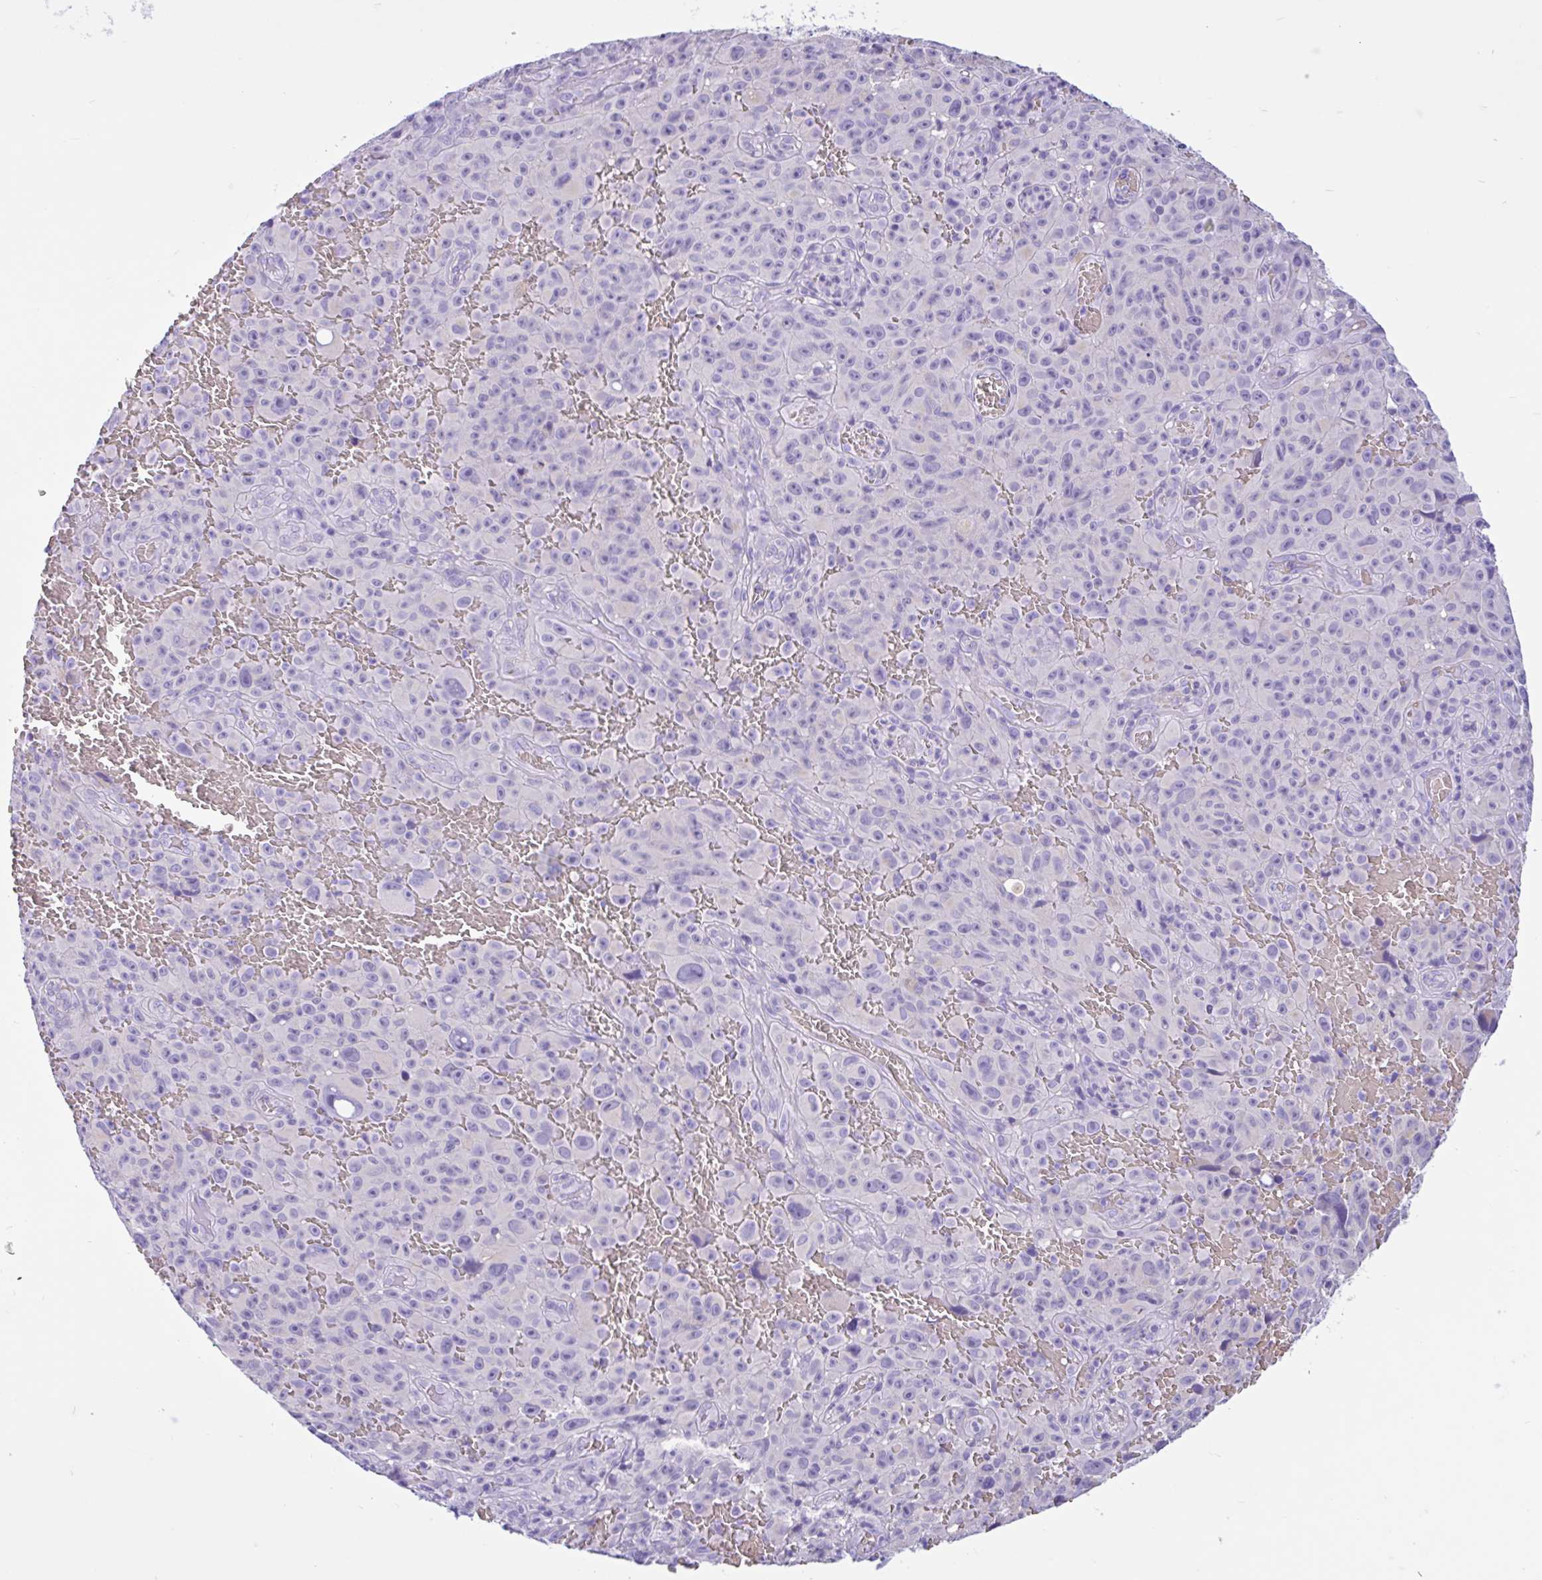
{"staining": {"intensity": "negative", "quantity": "none", "location": "none"}, "tissue": "melanoma", "cell_type": "Tumor cells", "image_type": "cancer", "snomed": [{"axis": "morphology", "description": "Malignant melanoma, NOS"}, {"axis": "topography", "description": "Skin"}], "caption": "A photomicrograph of human melanoma is negative for staining in tumor cells.", "gene": "TMEM79", "patient": {"sex": "female", "age": 82}}